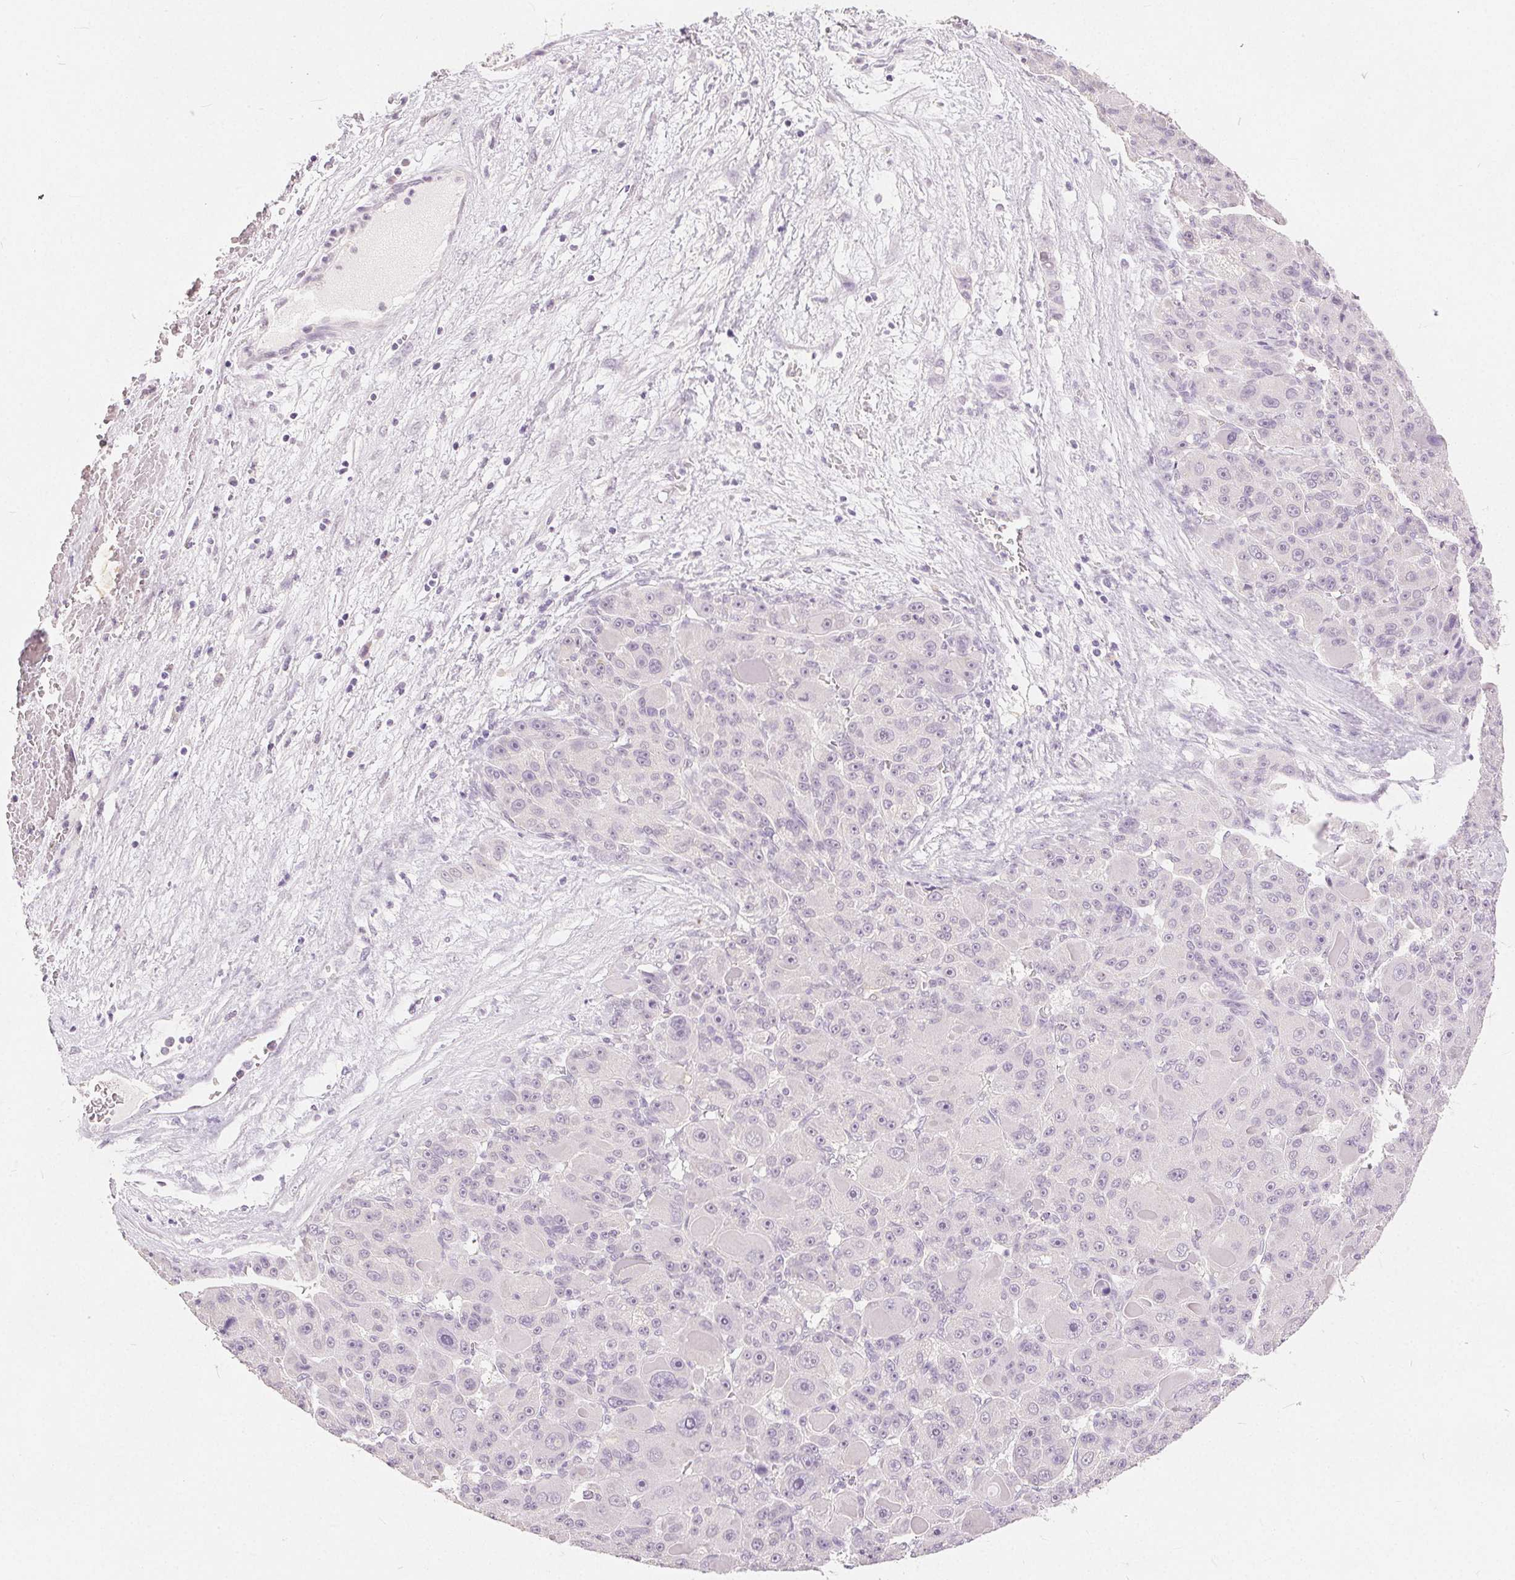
{"staining": {"intensity": "negative", "quantity": "none", "location": "none"}, "tissue": "liver cancer", "cell_type": "Tumor cells", "image_type": "cancer", "snomed": [{"axis": "morphology", "description": "Carcinoma, Hepatocellular, NOS"}, {"axis": "topography", "description": "Liver"}], "caption": "Tumor cells show no significant protein staining in liver cancer (hepatocellular carcinoma). (DAB immunohistochemistry with hematoxylin counter stain).", "gene": "CA12", "patient": {"sex": "male", "age": 76}}